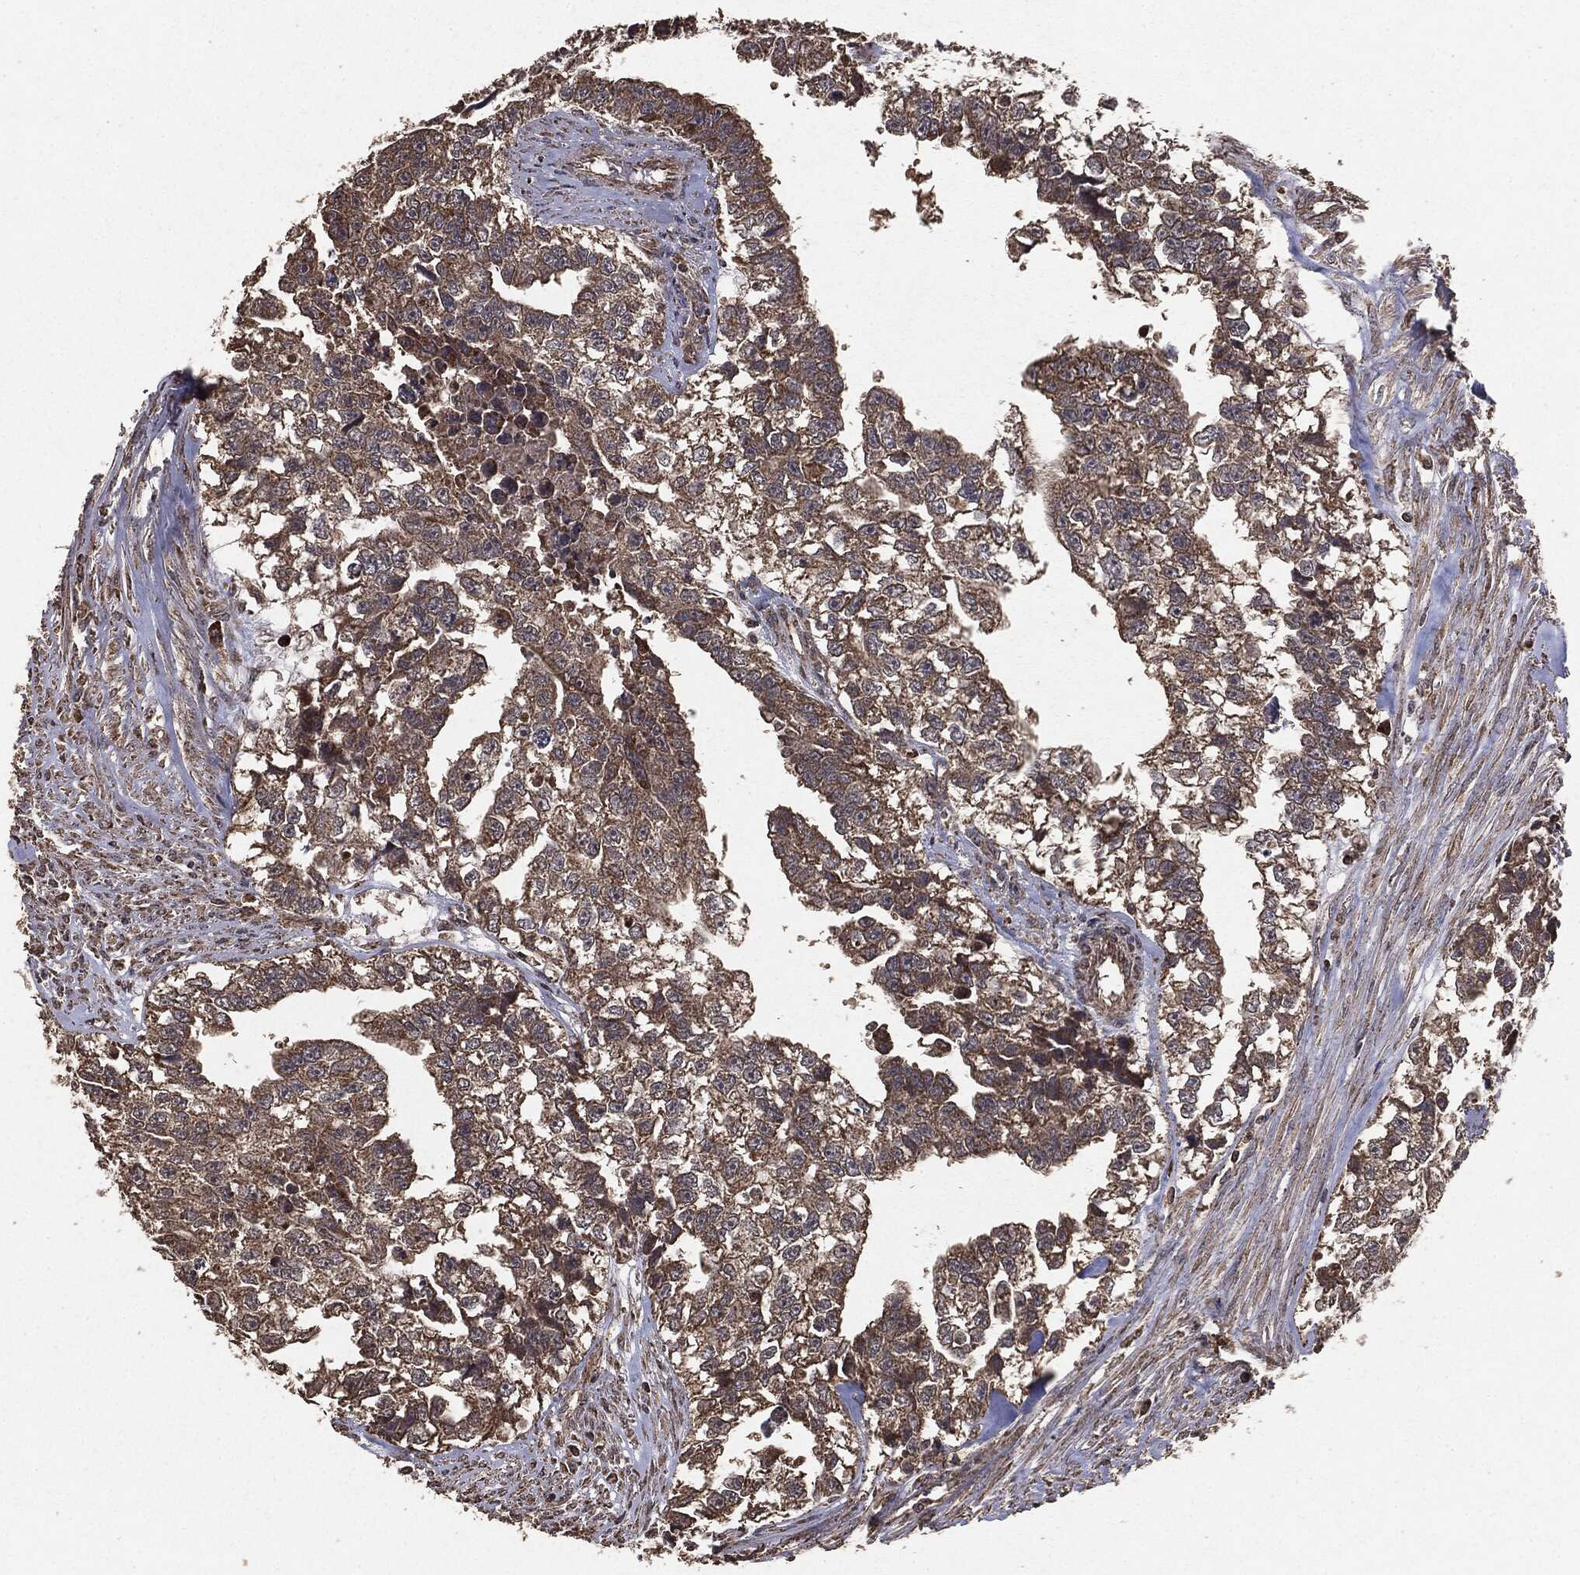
{"staining": {"intensity": "moderate", "quantity": ">75%", "location": "cytoplasmic/membranous"}, "tissue": "testis cancer", "cell_type": "Tumor cells", "image_type": "cancer", "snomed": [{"axis": "morphology", "description": "Carcinoma, Embryonal, NOS"}, {"axis": "morphology", "description": "Teratoma, malignant, NOS"}, {"axis": "topography", "description": "Testis"}], "caption": "Immunohistochemical staining of testis cancer shows medium levels of moderate cytoplasmic/membranous positivity in approximately >75% of tumor cells.", "gene": "MTOR", "patient": {"sex": "male", "age": 44}}